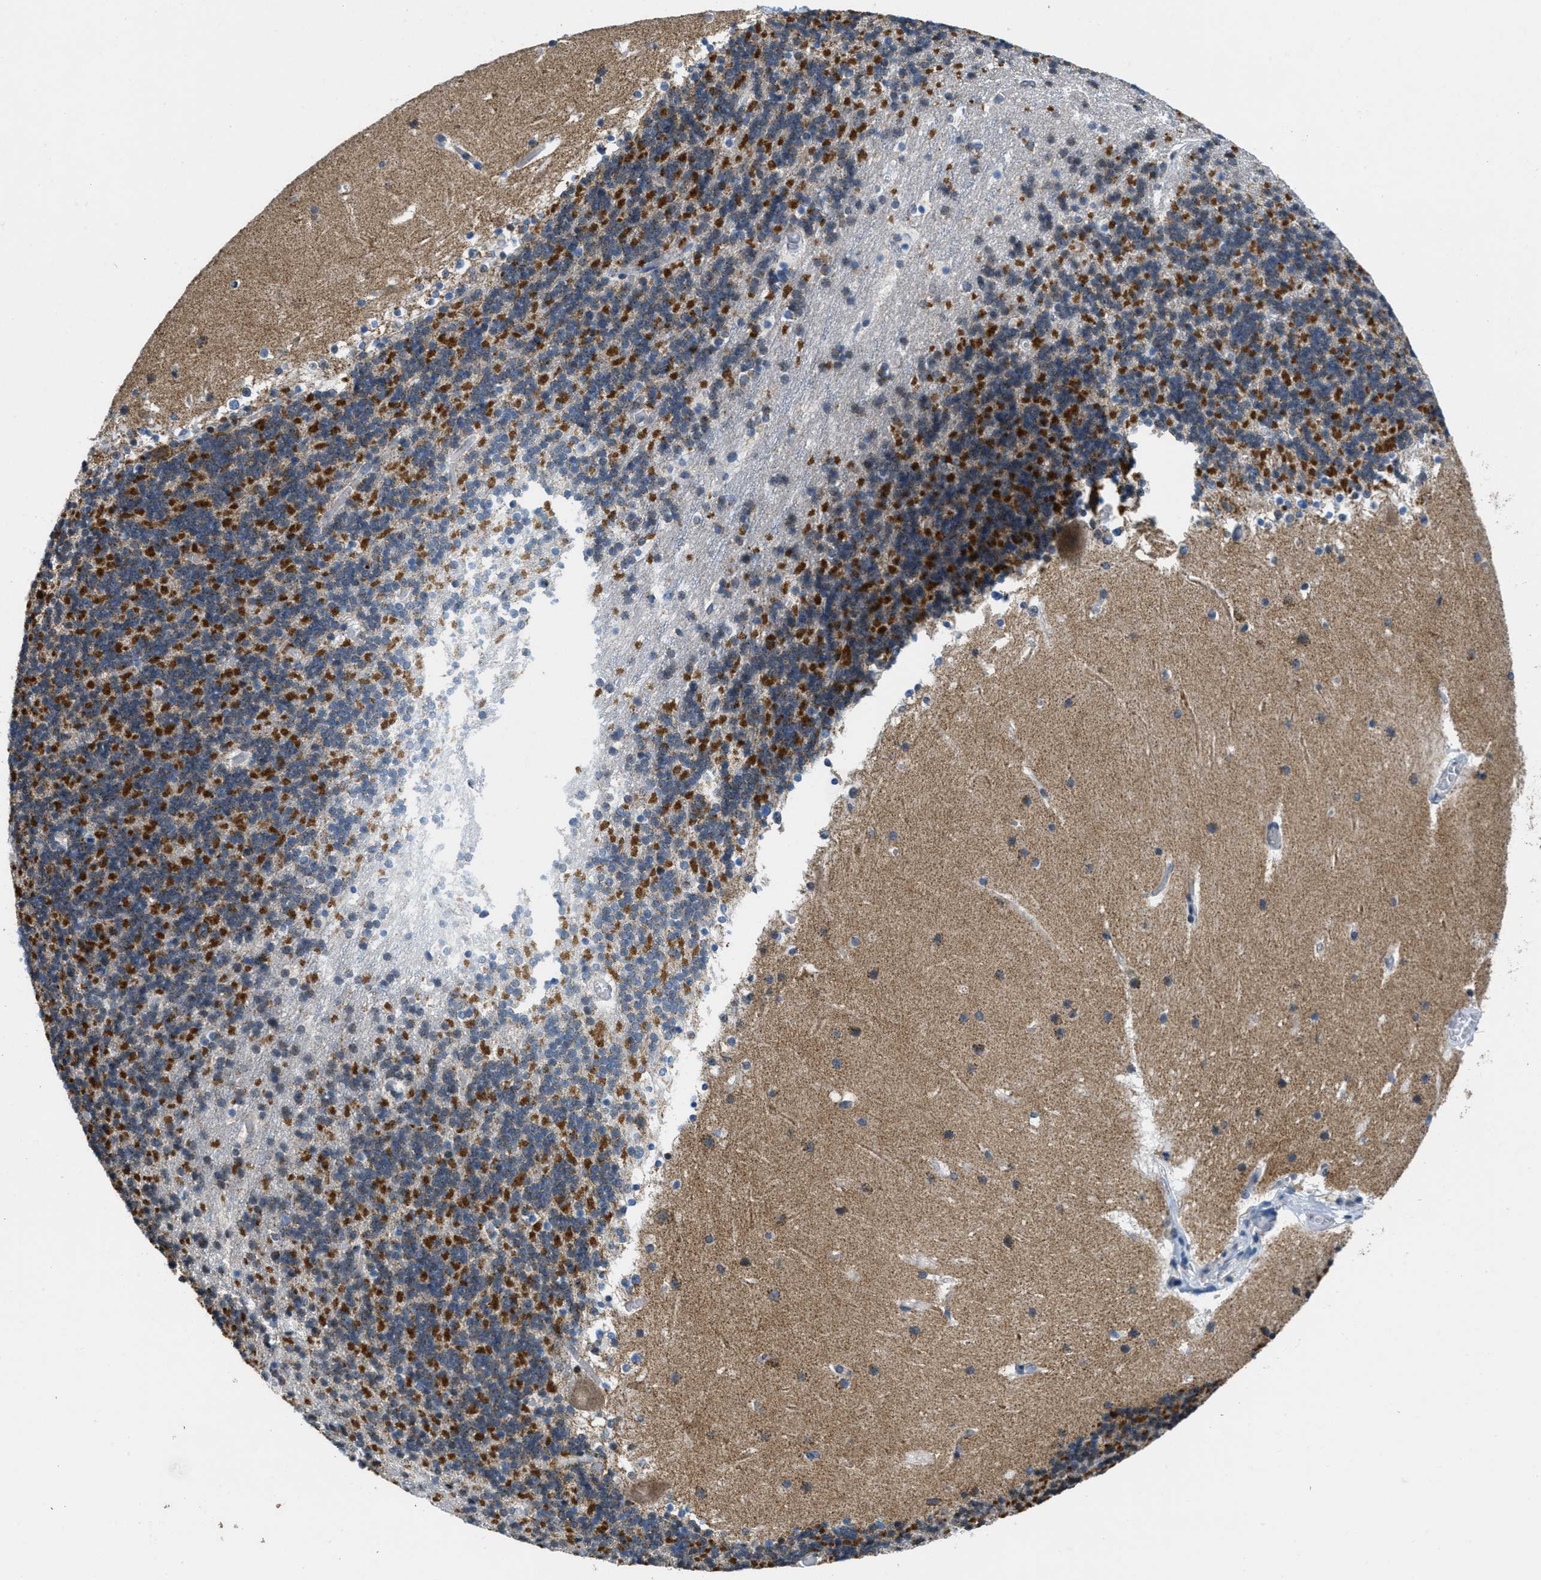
{"staining": {"intensity": "strong", "quantity": "<25%", "location": "cytoplasmic/membranous"}, "tissue": "cerebellum", "cell_type": "Cells in granular layer", "image_type": "normal", "snomed": [{"axis": "morphology", "description": "Normal tissue, NOS"}, {"axis": "topography", "description": "Cerebellum"}], "caption": "DAB (3,3'-diaminobenzidine) immunohistochemical staining of normal human cerebellum demonstrates strong cytoplasmic/membranous protein expression in approximately <25% of cells in granular layer.", "gene": "TOMM70", "patient": {"sex": "male", "age": 45}}